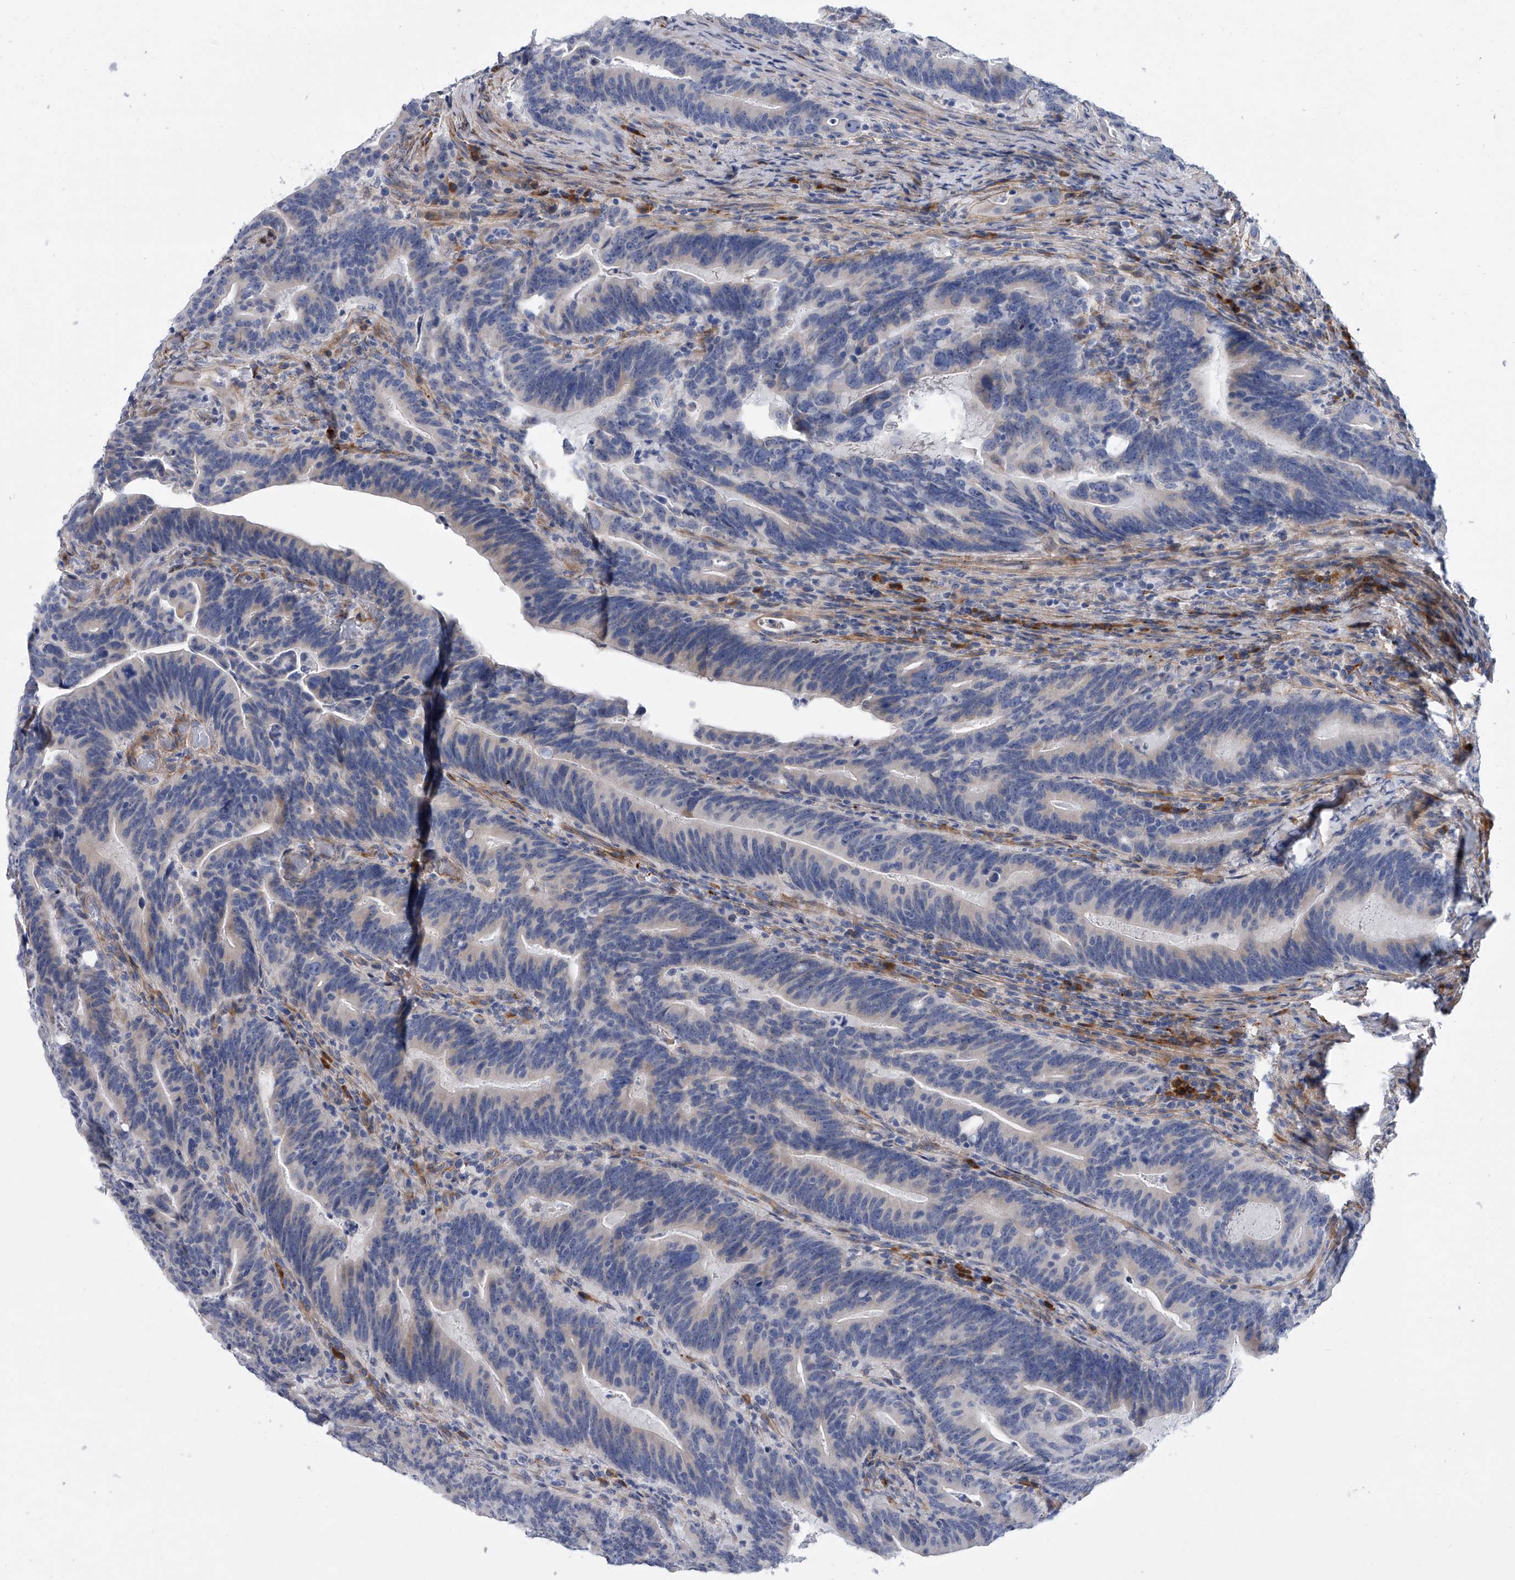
{"staining": {"intensity": "negative", "quantity": "none", "location": "none"}, "tissue": "colorectal cancer", "cell_type": "Tumor cells", "image_type": "cancer", "snomed": [{"axis": "morphology", "description": "Adenocarcinoma, NOS"}, {"axis": "topography", "description": "Colon"}], "caption": "Immunohistochemistry of human colorectal cancer displays no positivity in tumor cells. (Brightfield microscopy of DAB (3,3'-diaminobenzidine) IHC at high magnification).", "gene": "ALG14", "patient": {"sex": "female", "age": 66}}